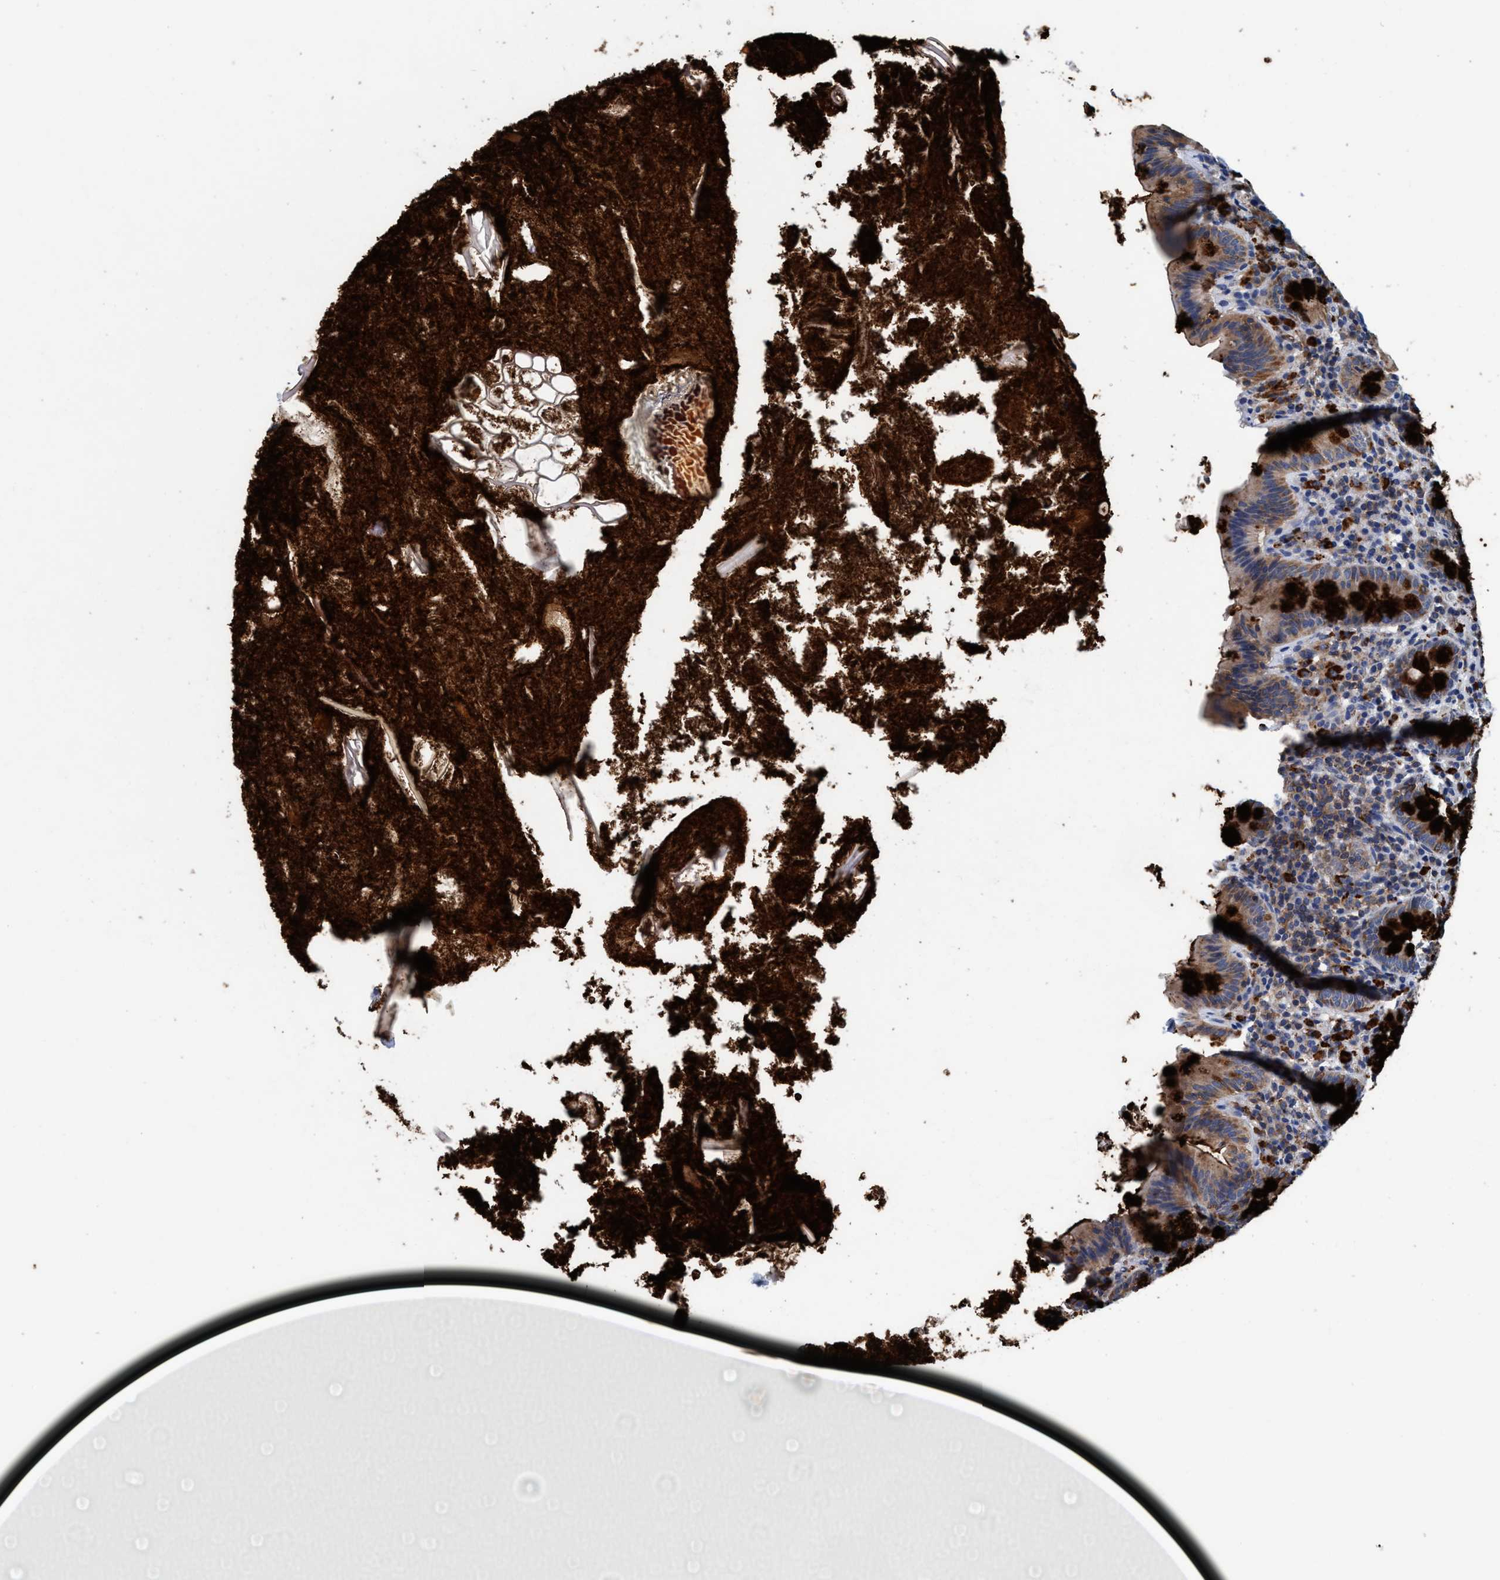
{"staining": {"intensity": "strong", "quantity": ">75%", "location": "cytoplasmic/membranous"}, "tissue": "appendix", "cell_type": "Glandular cells", "image_type": "normal", "snomed": [{"axis": "morphology", "description": "Normal tissue, NOS"}, {"axis": "topography", "description": "Appendix"}], "caption": "A high-resolution histopathology image shows immunohistochemistry staining of unremarkable appendix, which demonstrates strong cytoplasmic/membranous expression in about >75% of glandular cells. The staining was performed using DAB (3,3'-diaminobenzidine) to visualize the protein expression in brown, while the nuclei were stained in blue with hematoxylin (Magnification: 20x).", "gene": "ENDOG", "patient": {"sex": "male", "age": 52}}